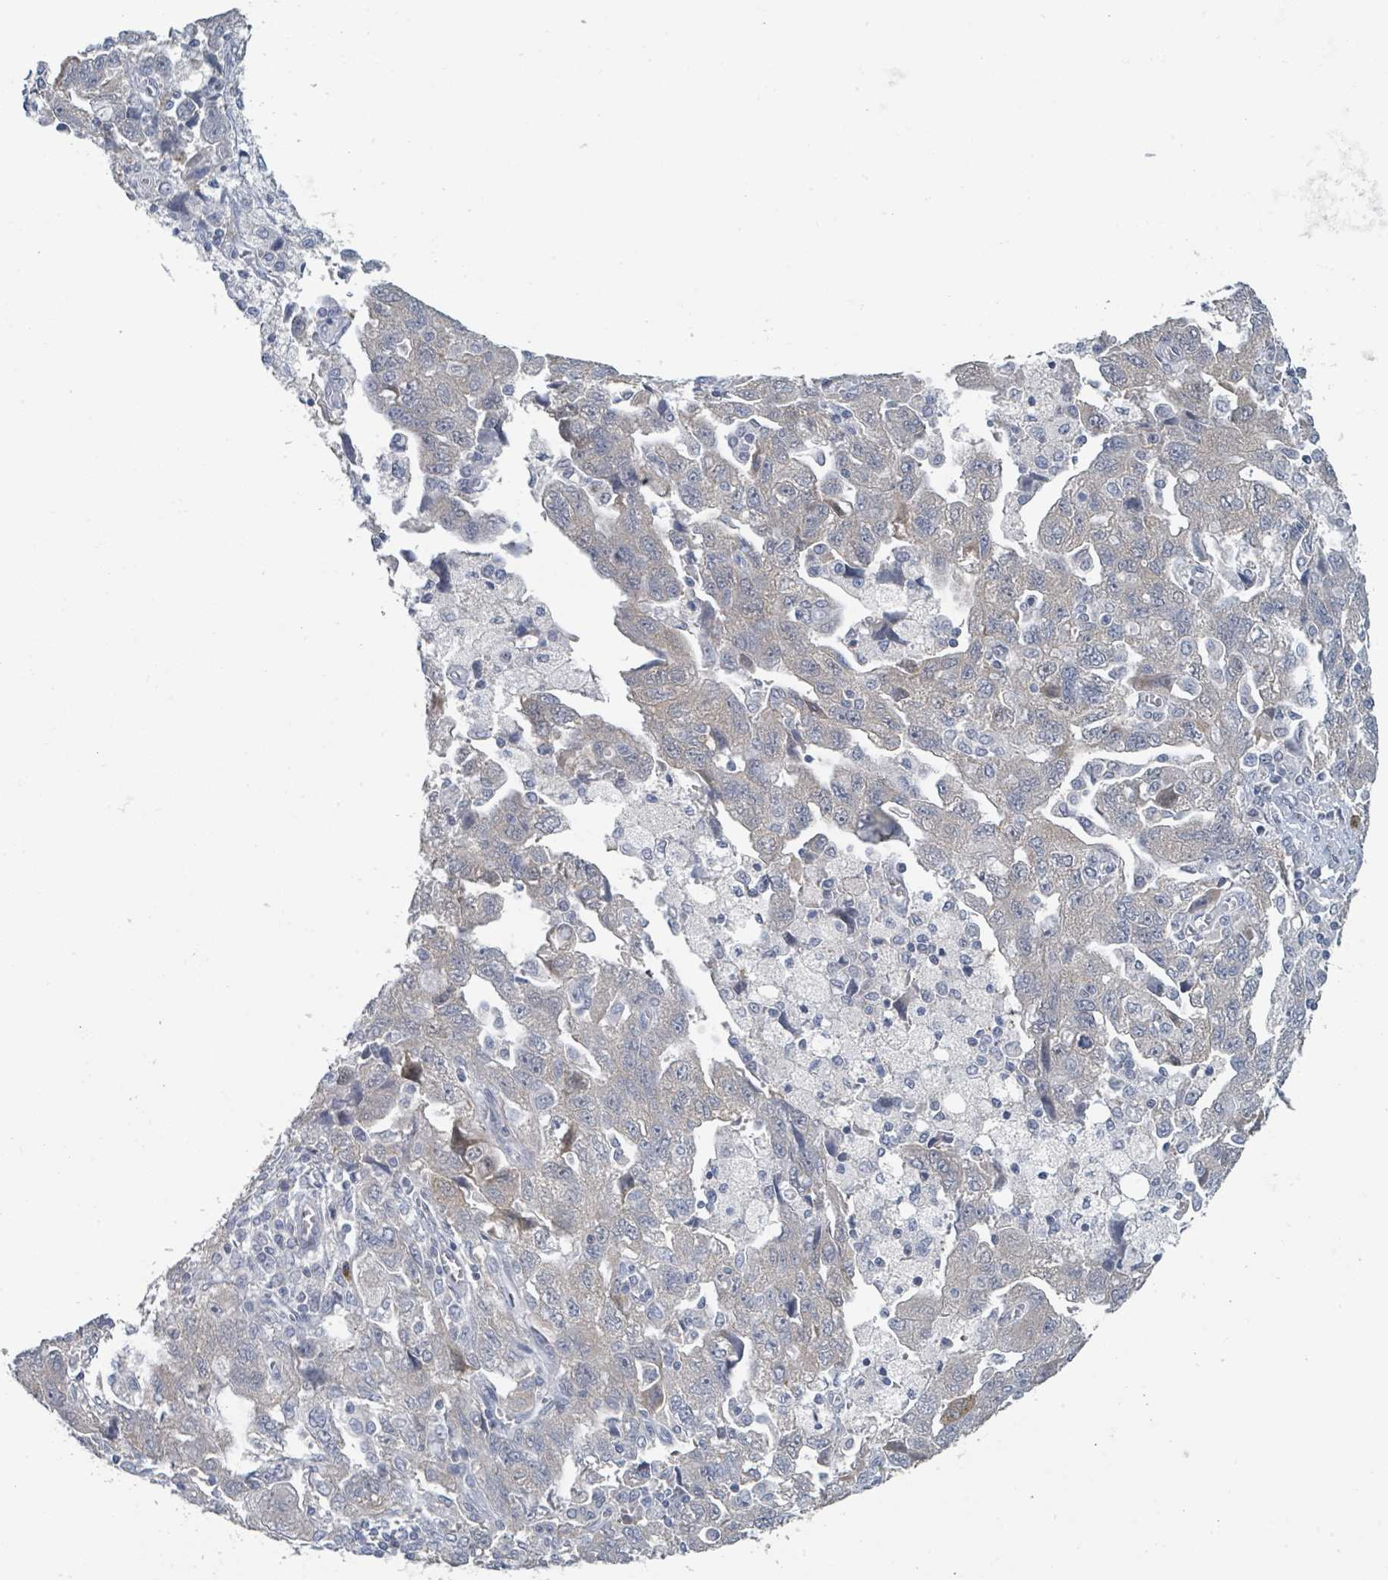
{"staining": {"intensity": "negative", "quantity": "none", "location": "none"}, "tissue": "ovarian cancer", "cell_type": "Tumor cells", "image_type": "cancer", "snomed": [{"axis": "morphology", "description": "Carcinoma, NOS"}, {"axis": "morphology", "description": "Cystadenocarcinoma, serous, NOS"}, {"axis": "topography", "description": "Ovary"}], "caption": "Serous cystadenocarcinoma (ovarian) was stained to show a protein in brown. There is no significant staining in tumor cells.", "gene": "ANKRD55", "patient": {"sex": "female", "age": 69}}